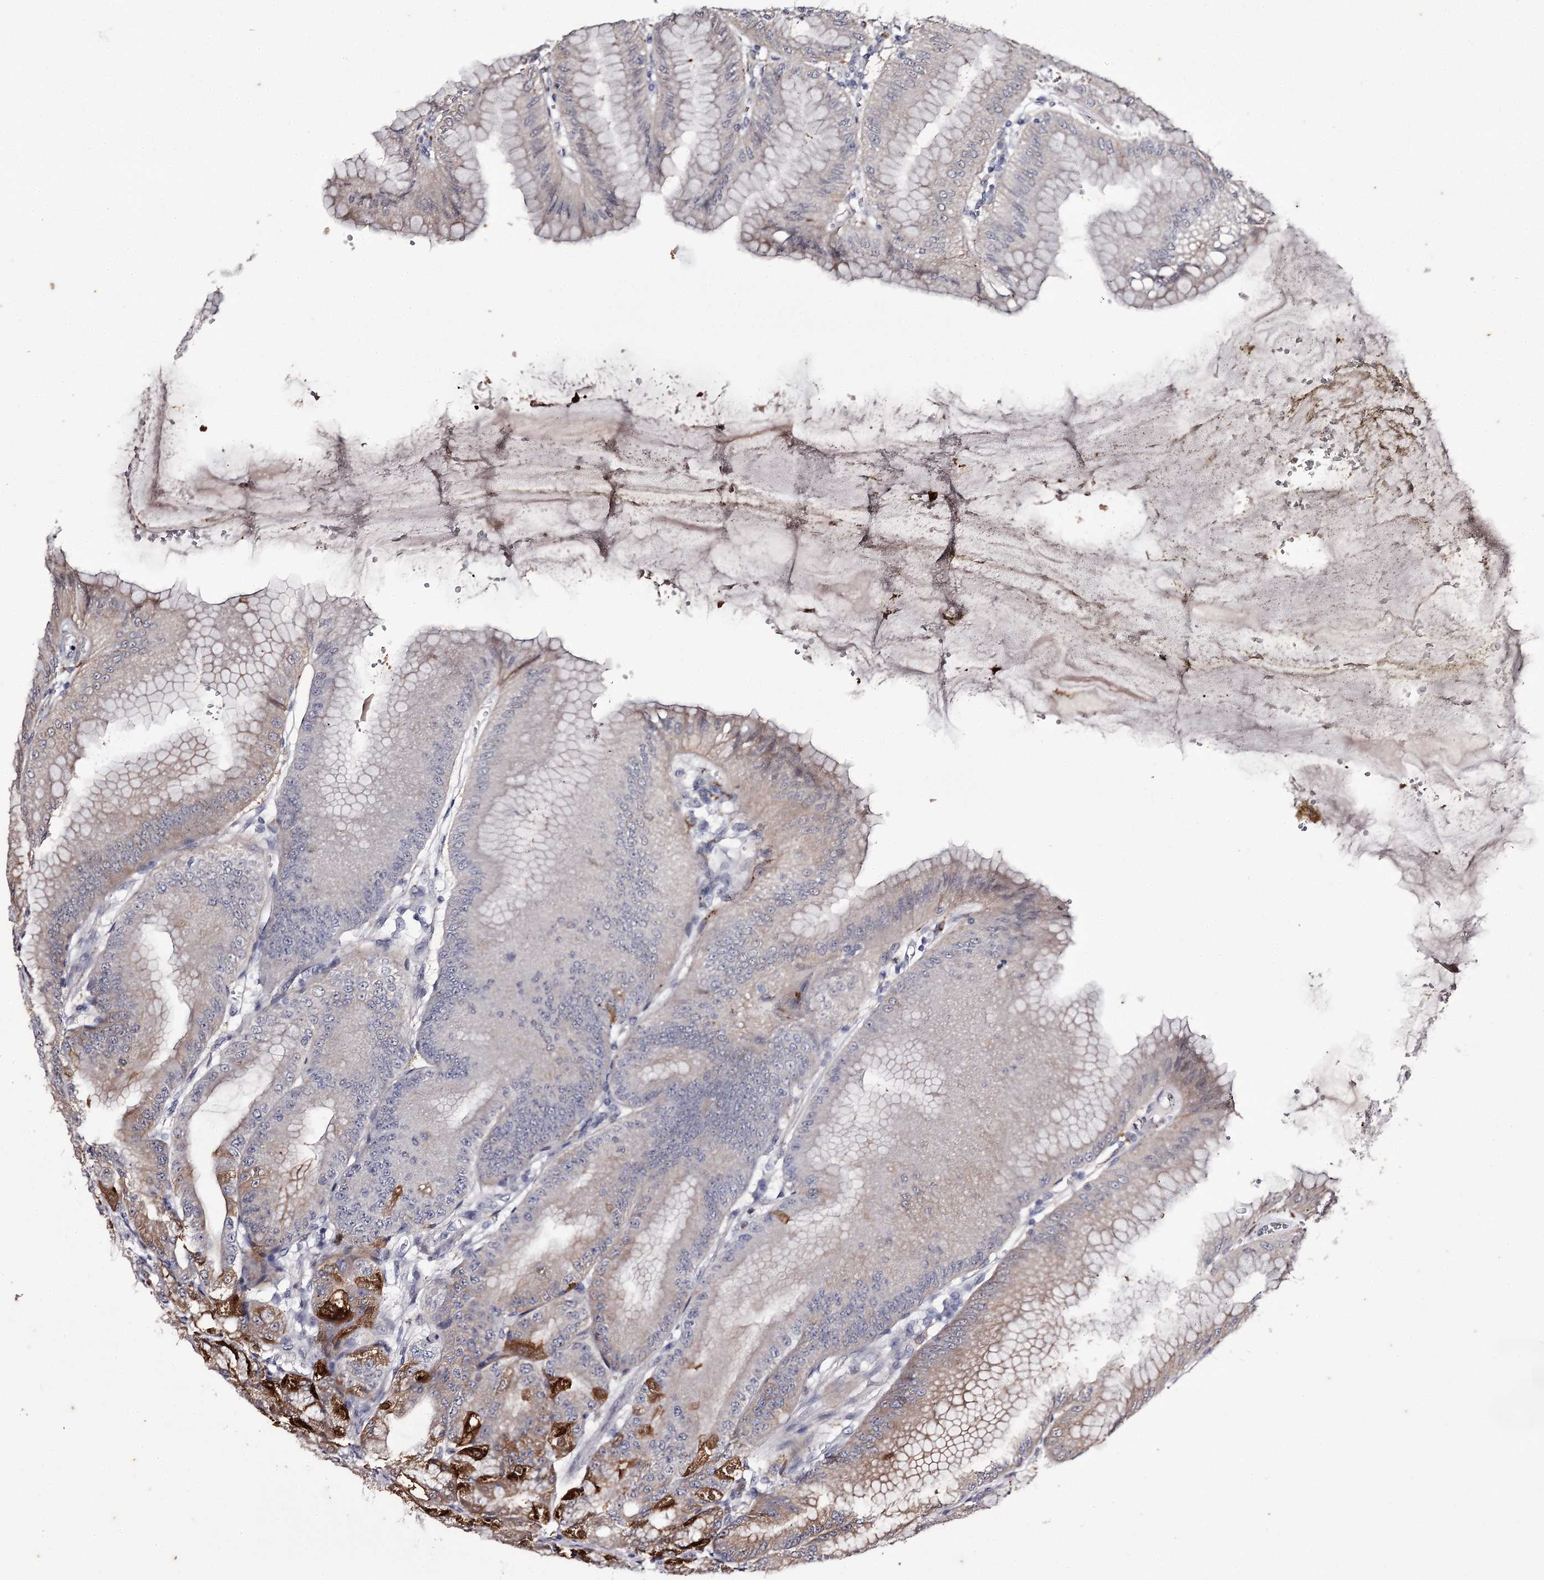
{"staining": {"intensity": "strong", "quantity": "<25%", "location": "cytoplasmic/membranous"}, "tissue": "stomach", "cell_type": "Glandular cells", "image_type": "normal", "snomed": [{"axis": "morphology", "description": "Normal tissue, NOS"}, {"axis": "topography", "description": "Stomach, lower"}], "caption": "Stomach stained for a protein demonstrates strong cytoplasmic/membranous positivity in glandular cells. Immunohistochemistry (ihc) stains the protein of interest in brown and the nuclei are stained blue.", "gene": "SLC32A1", "patient": {"sex": "male", "age": 71}}